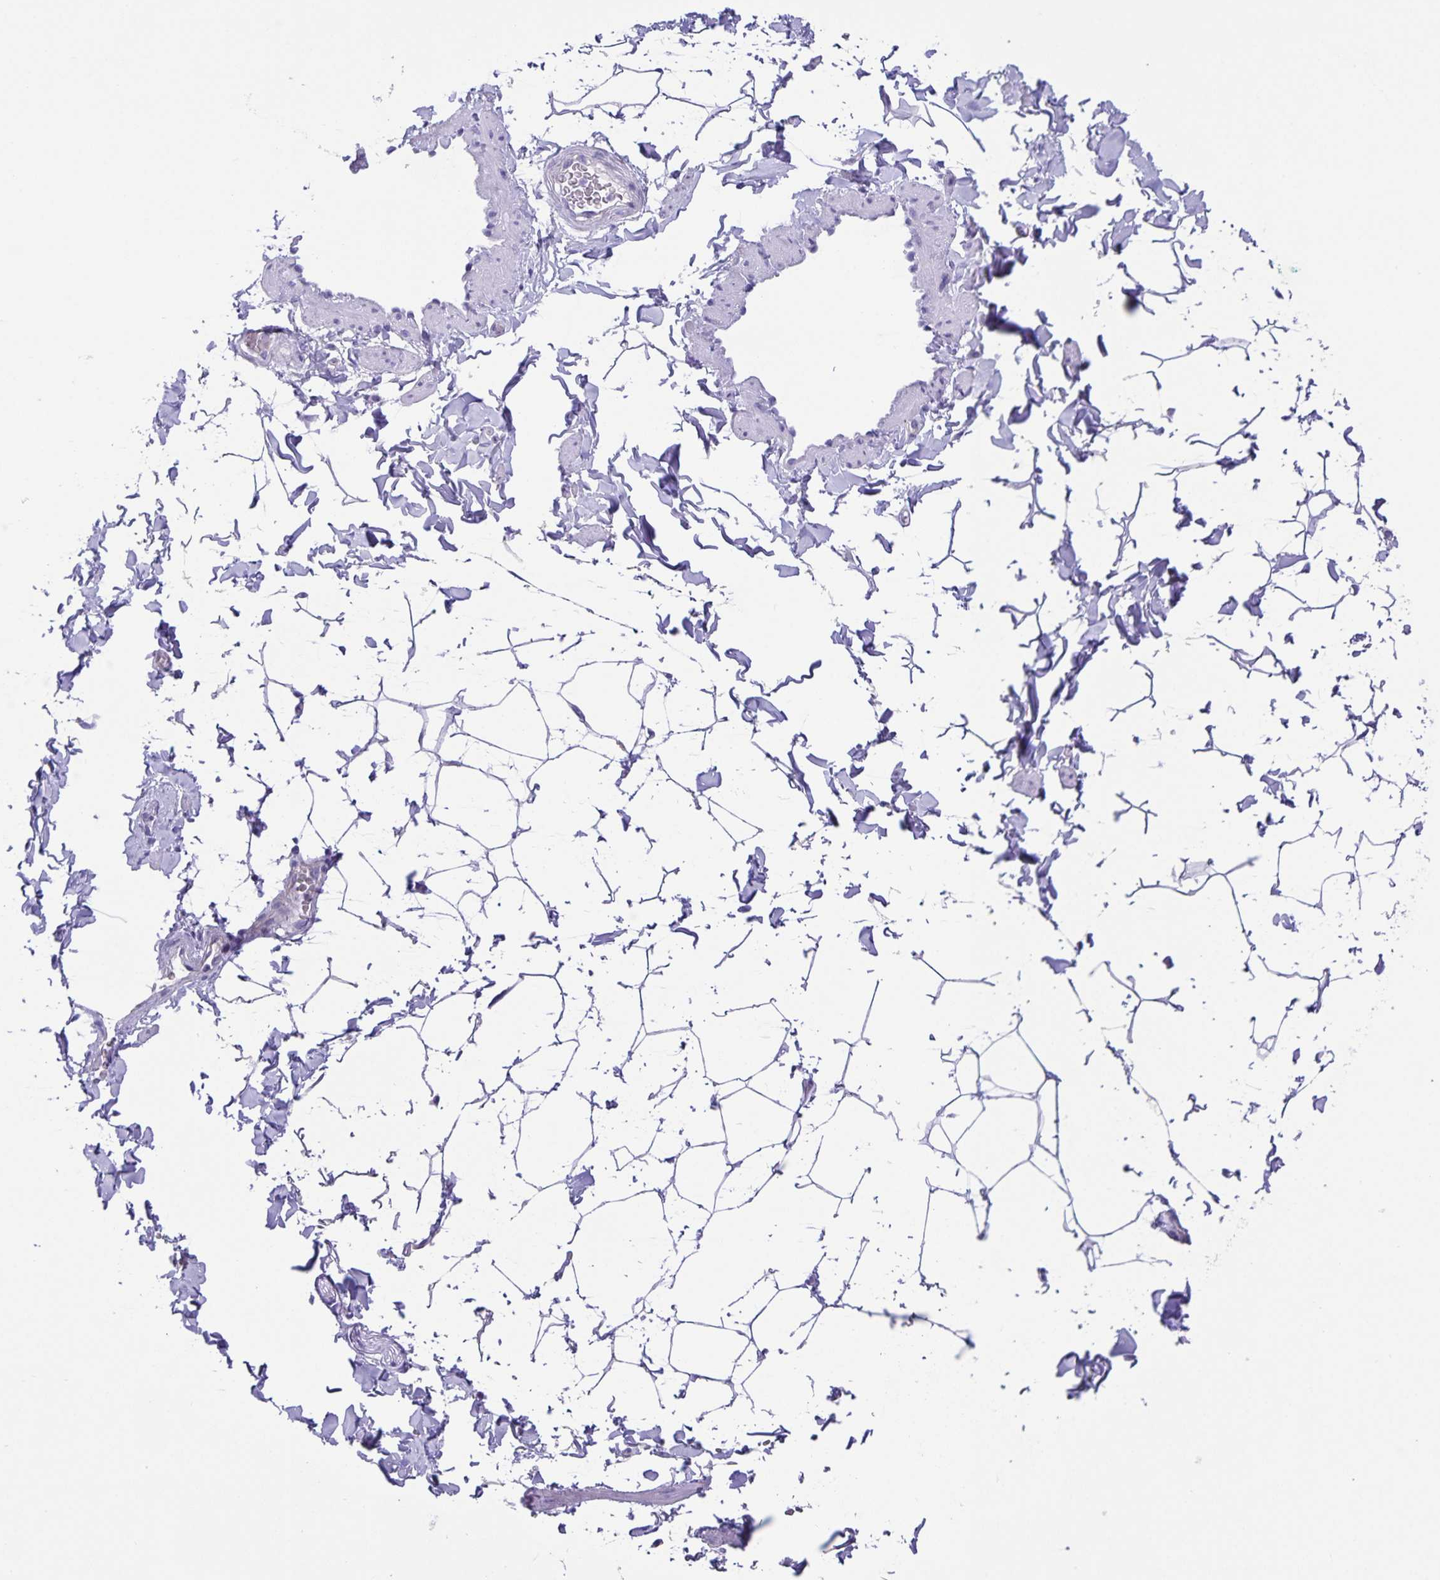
{"staining": {"intensity": "negative", "quantity": "none", "location": "none"}, "tissue": "adipose tissue", "cell_type": "Adipocytes", "image_type": "normal", "snomed": [{"axis": "morphology", "description": "Normal tissue, NOS"}, {"axis": "topography", "description": "Epididymis"}, {"axis": "topography", "description": "Peripheral nerve tissue"}], "caption": "This is an IHC image of benign human adipose tissue. There is no expression in adipocytes.", "gene": "UBQLN3", "patient": {"sex": "male", "age": 32}}